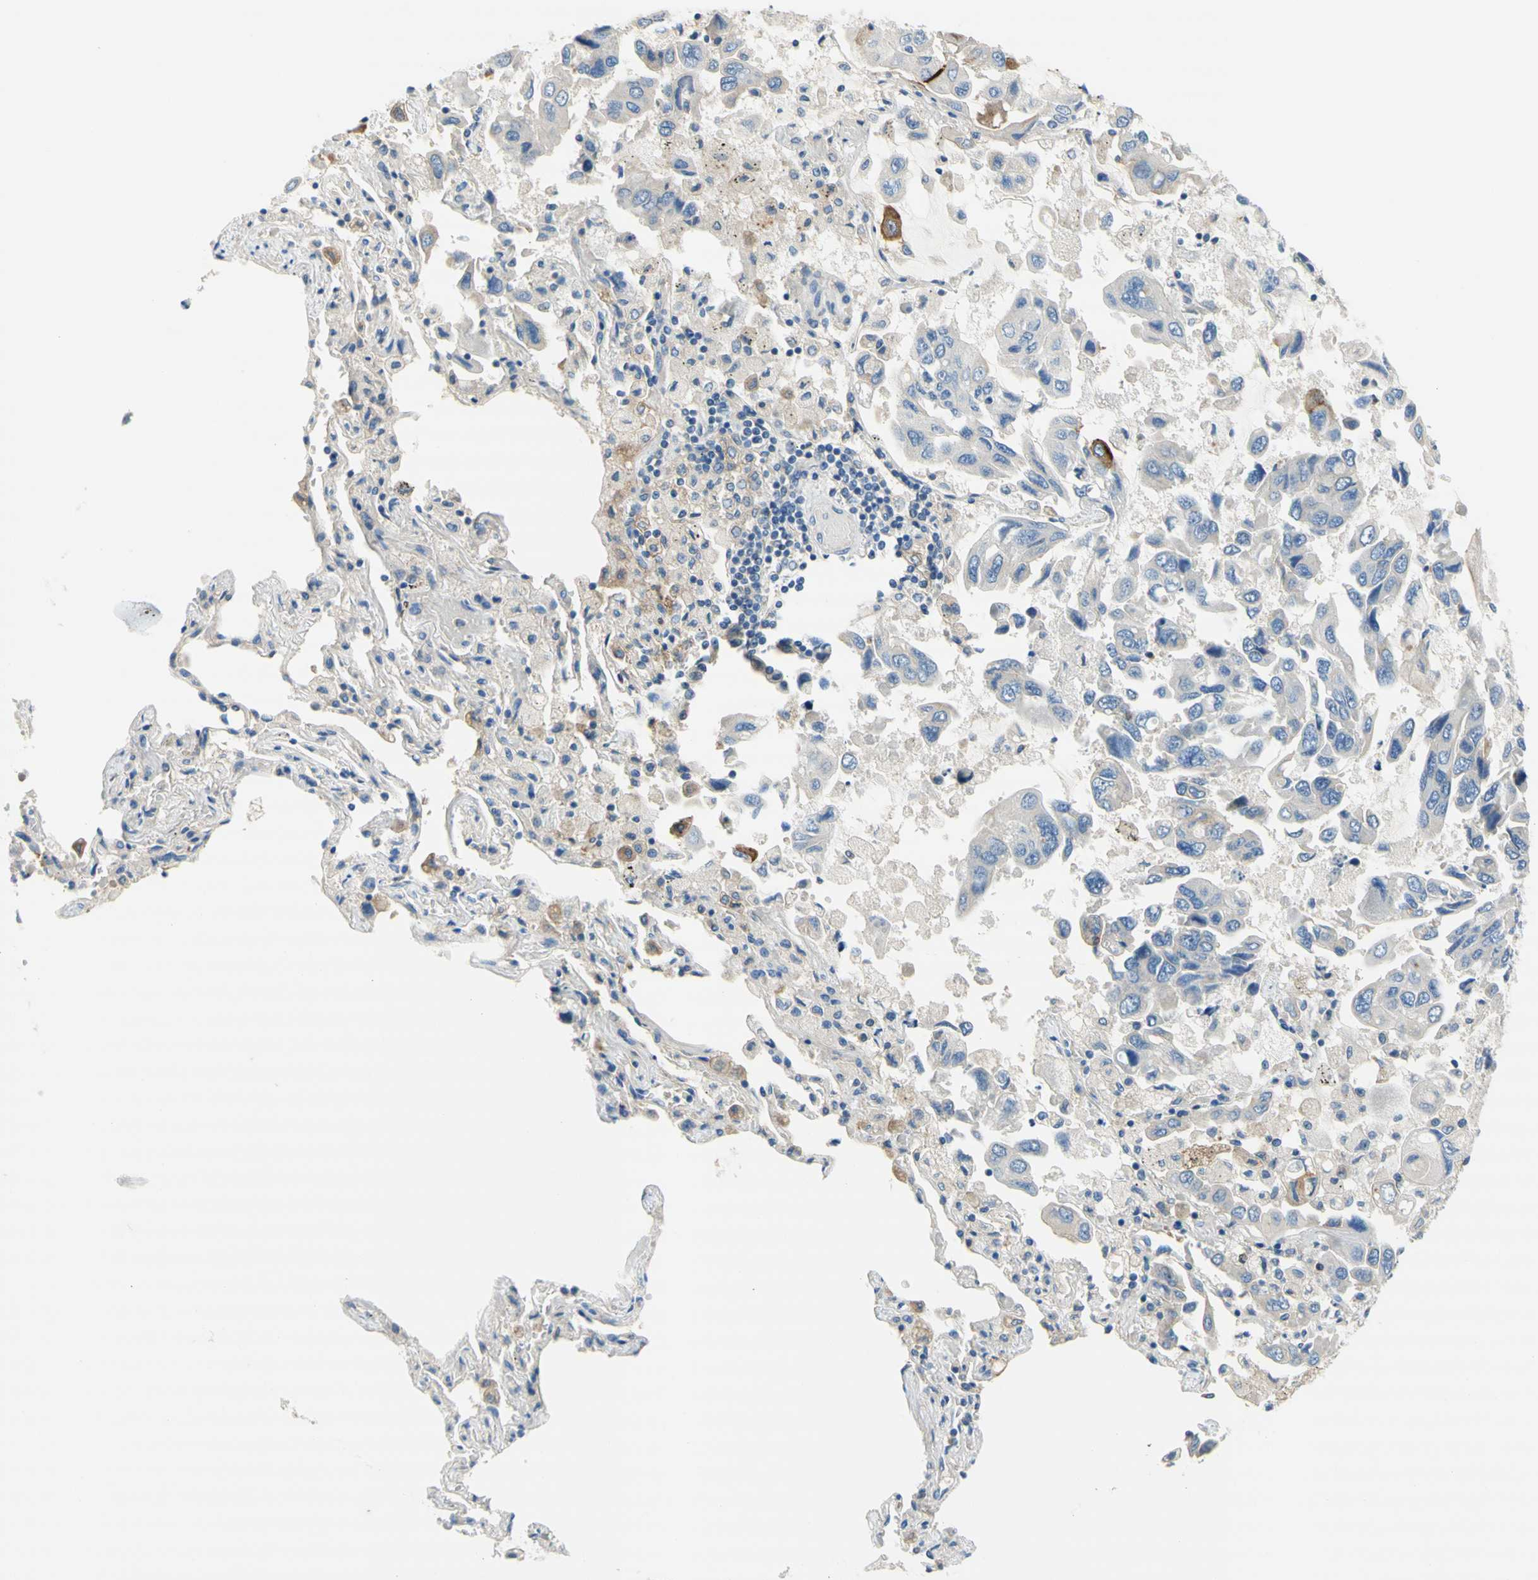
{"staining": {"intensity": "strong", "quantity": "<25%", "location": "cytoplasmic/membranous"}, "tissue": "lung cancer", "cell_type": "Tumor cells", "image_type": "cancer", "snomed": [{"axis": "morphology", "description": "Adenocarcinoma, NOS"}, {"axis": "topography", "description": "Lung"}], "caption": "Lung adenocarcinoma stained with a protein marker demonstrates strong staining in tumor cells.", "gene": "F3", "patient": {"sex": "male", "age": 64}}